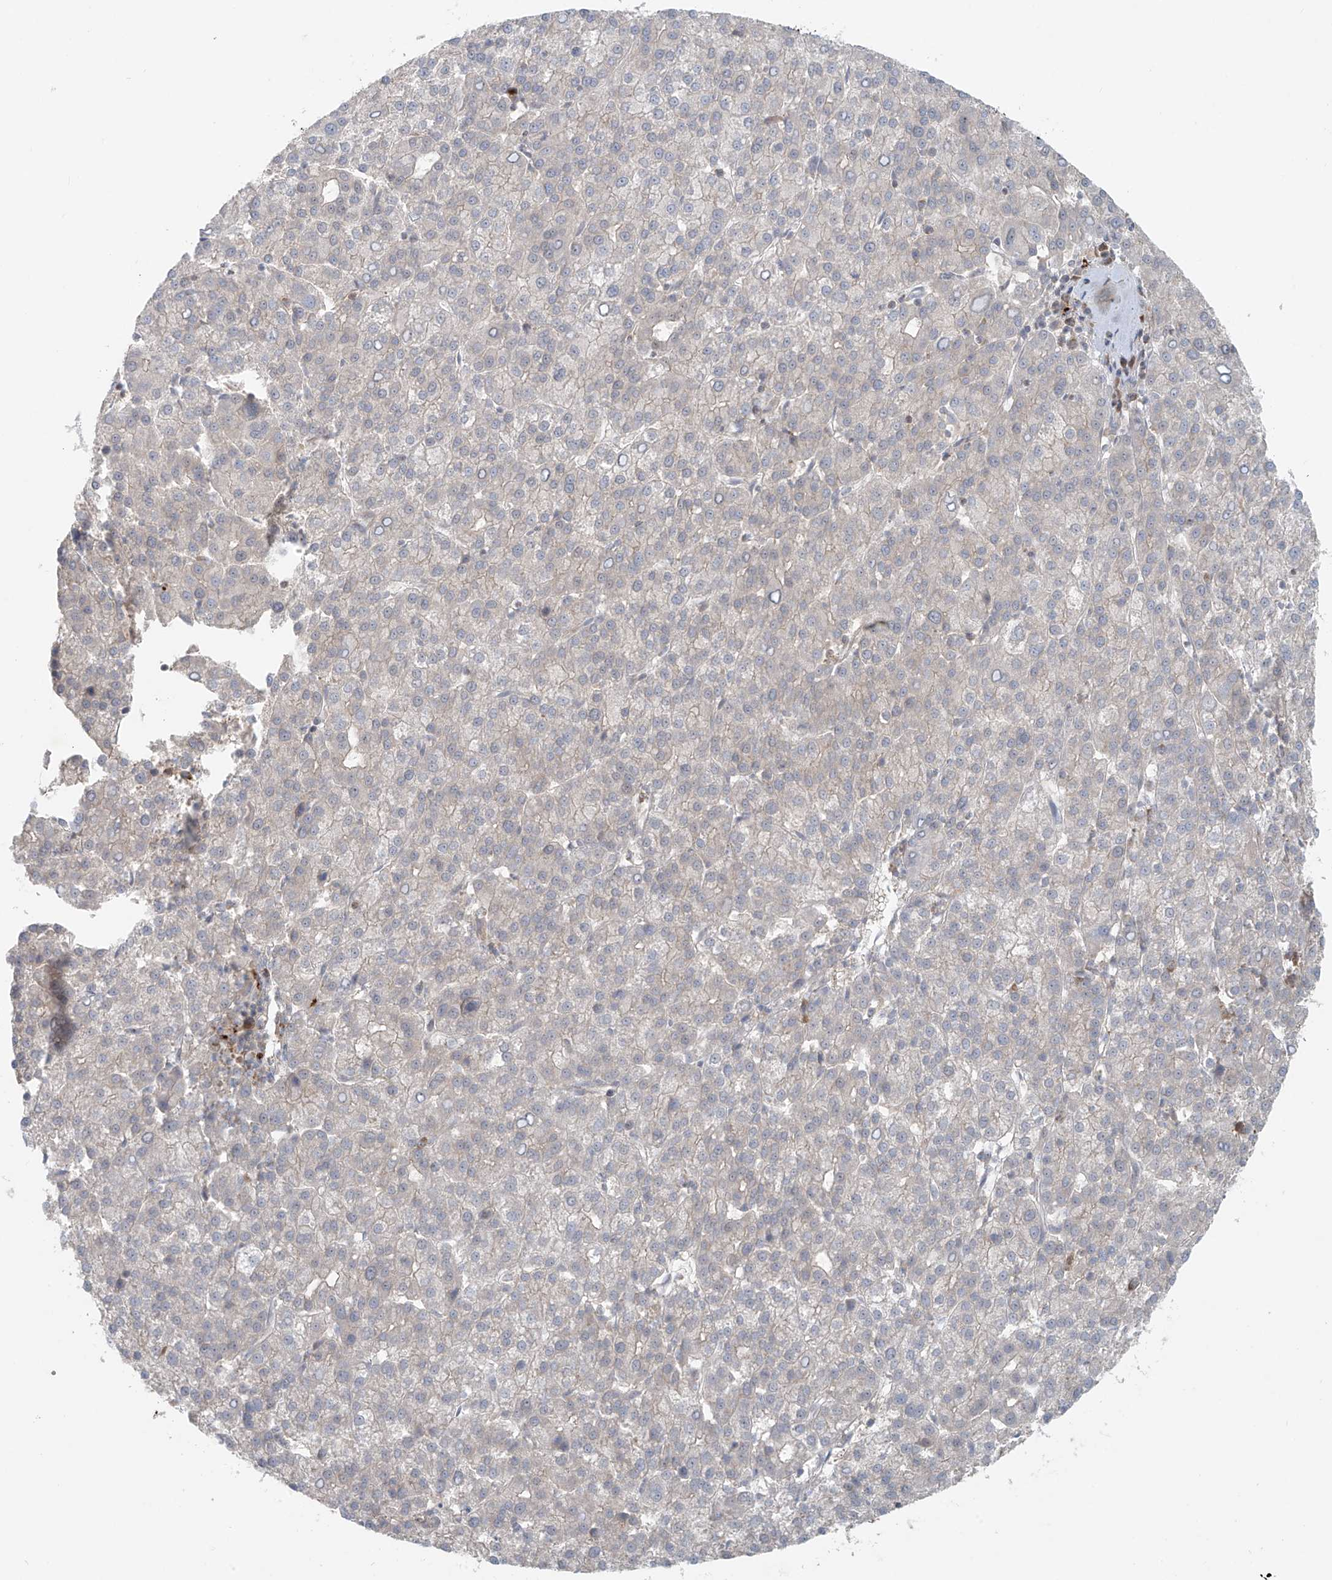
{"staining": {"intensity": "negative", "quantity": "none", "location": "none"}, "tissue": "liver cancer", "cell_type": "Tumor cells", "image_type": "cancer", "snomed": [{"axis": "morphology", "description": "Carcinoma, Hepatocellular, NOS"}, {"axis": "topography", "description": "Liver"}], "caption": "Immunohistochemical staining of human hepatocellular carcinoma (liver) shows no significant positivity in tumor cells.", "gene": "PPAT", "patient": {"sex": "female", "age": 58}}